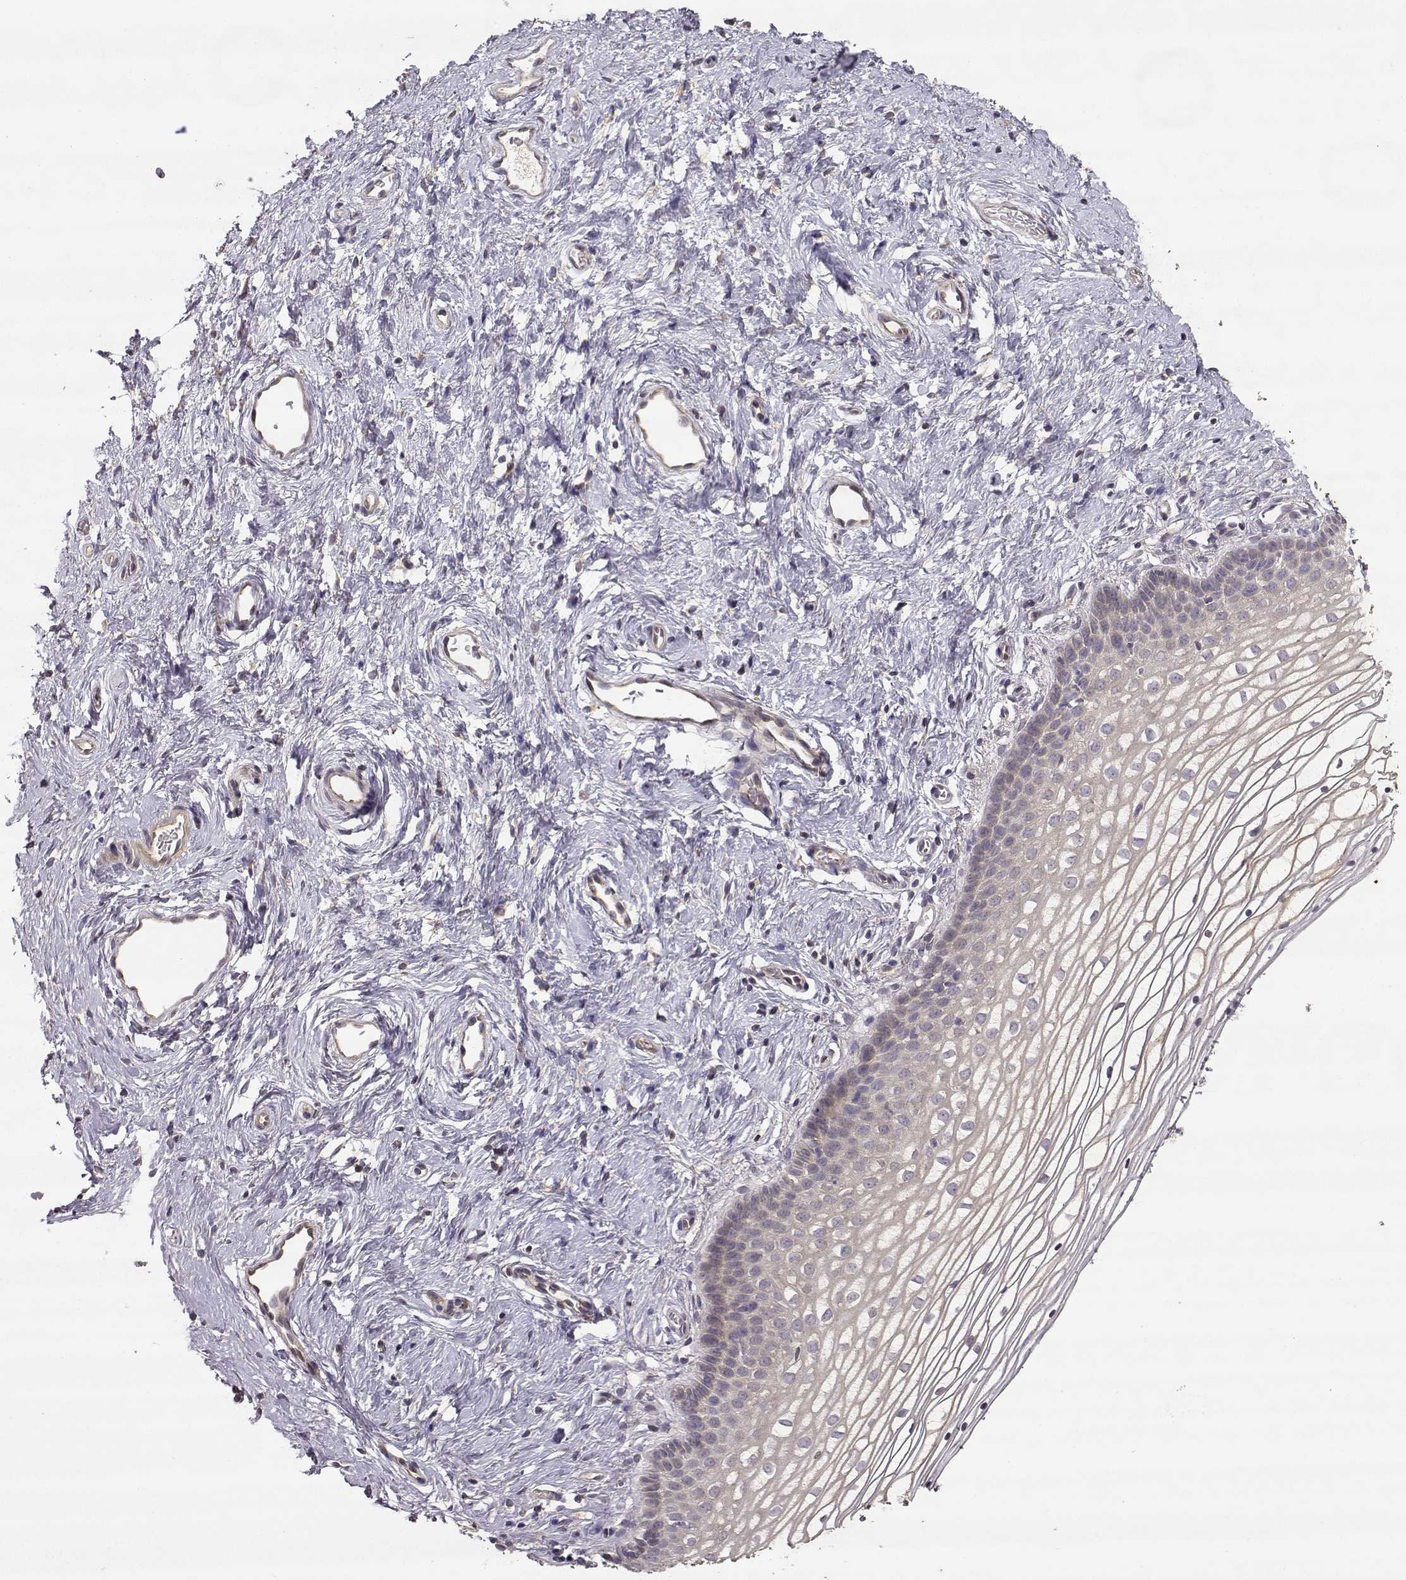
{"staining": {"intensity": "negative", "quantity": "none", "location": "none"}, "tissue": "vagina", "cell_type": "Squamous epithelial cells", "image_type": "normal", "snomed": [{"axis": "morphology", "description": "Normal tissue, NOS"}, {"axis": "topography", "description": "Vagina"}], "caption": "DAB (3,3'-diaminobenzidine) immunohistochemical staining of normal human vagina exhibits no significant positivity in squamous epithelial cells. (Stains: DAB immunohistochemistry (IHC) with hematoxylin counter stain, Microscopy: brightfield microscopy at high magnification).", "gene": "CRIM1", "patient": {"sex": "female", "age": 36}}